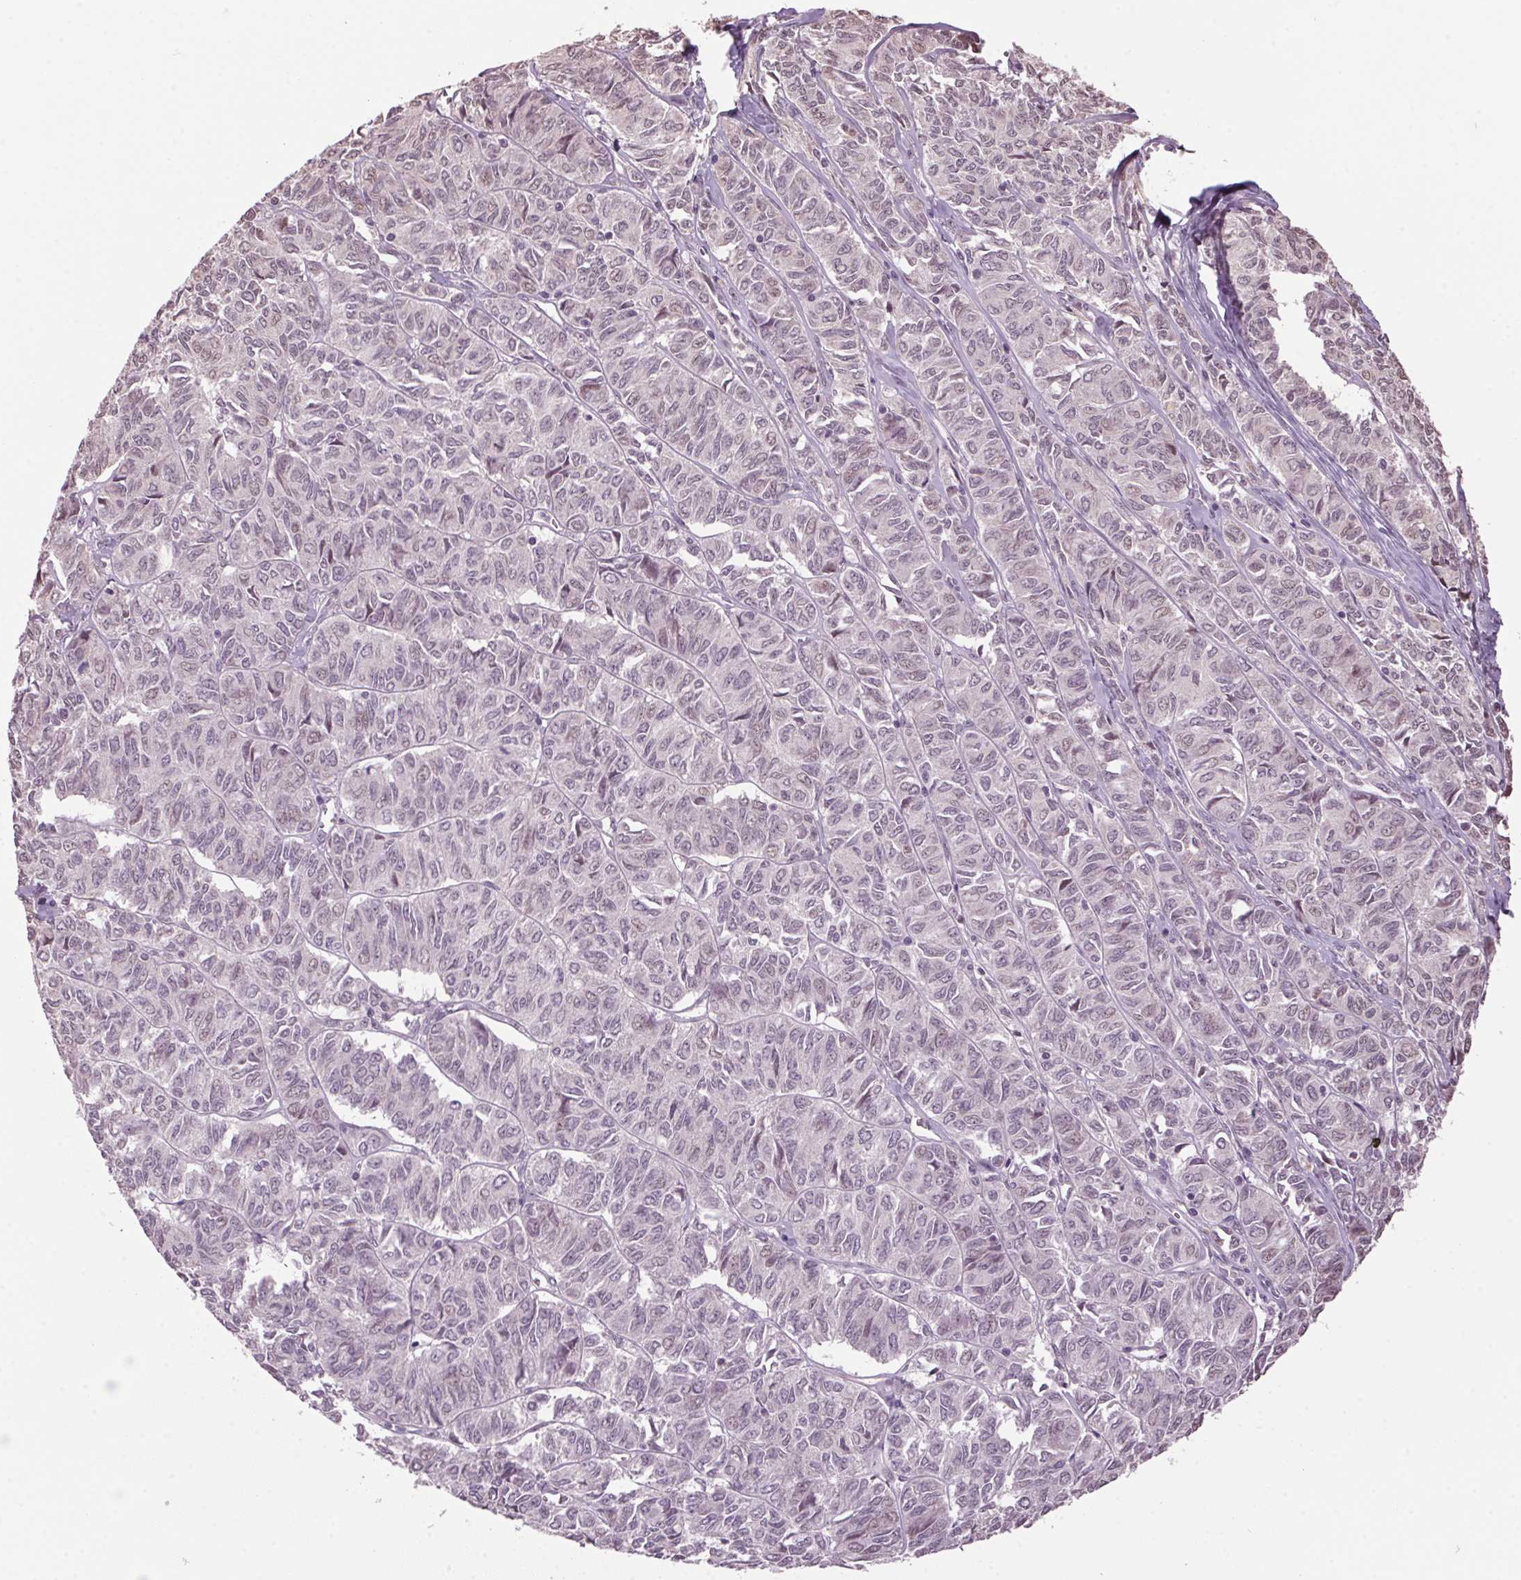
{"staining": {"intensity": "weak", "quantity": "25%-75%", "location": "nuclear"}, "tissue": "ovarian cancer", "cell_type": "Tumor cells", "image_type": "cancer", "snomed": [{"axis": "morphology", "description": "Carcinoma, endometroid"}, {"axis": "topography", "description": "Ovary"}], "caption": "The immunohistochemical stain shows weak nuclear expression in tumor cells of ovarian cancer tissue. (DAB IHC with brightfield microscopy, high magnification).", "gene": "VWA3B", "patient": {"sex": "female", "age": 80}}